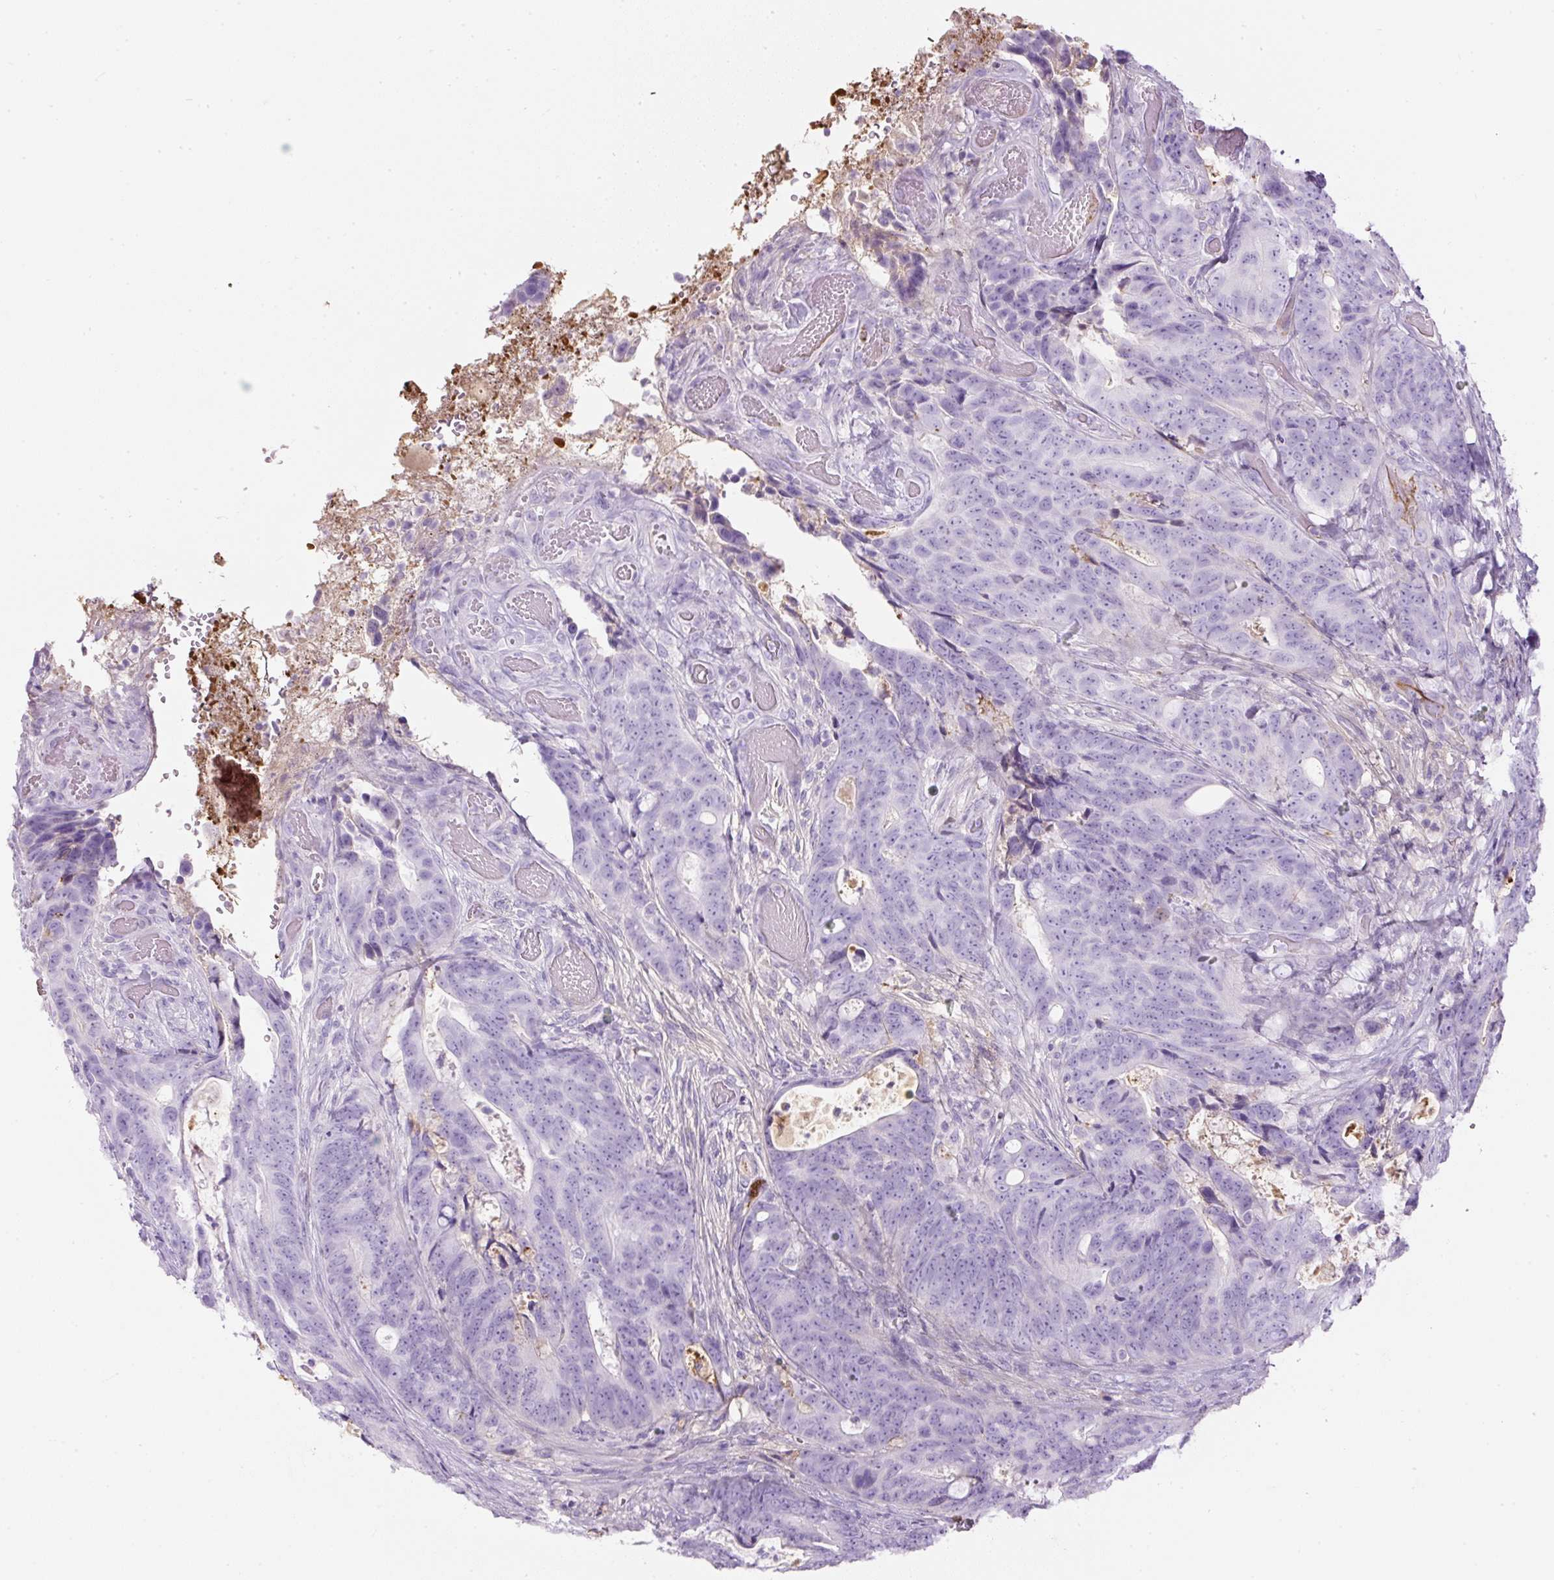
{"staining": {"intensity": "negative", "quantity": "none", "location": "none"}, "tissue": "colorectal cancer", "cell_type": "Tumor cells", "image_type": "cancer", "snomed": [{"axis": "morphology", "description": "Adenocarcinoma, NOS"}, {"axis": "topography", "description": "Colon"}], "caption": "Tumor cells show no significant protein staining in colorectal cancer (adenocarcinoma).", "gene": "APOA1", "patient": {"sex": "female", "age": 82}}